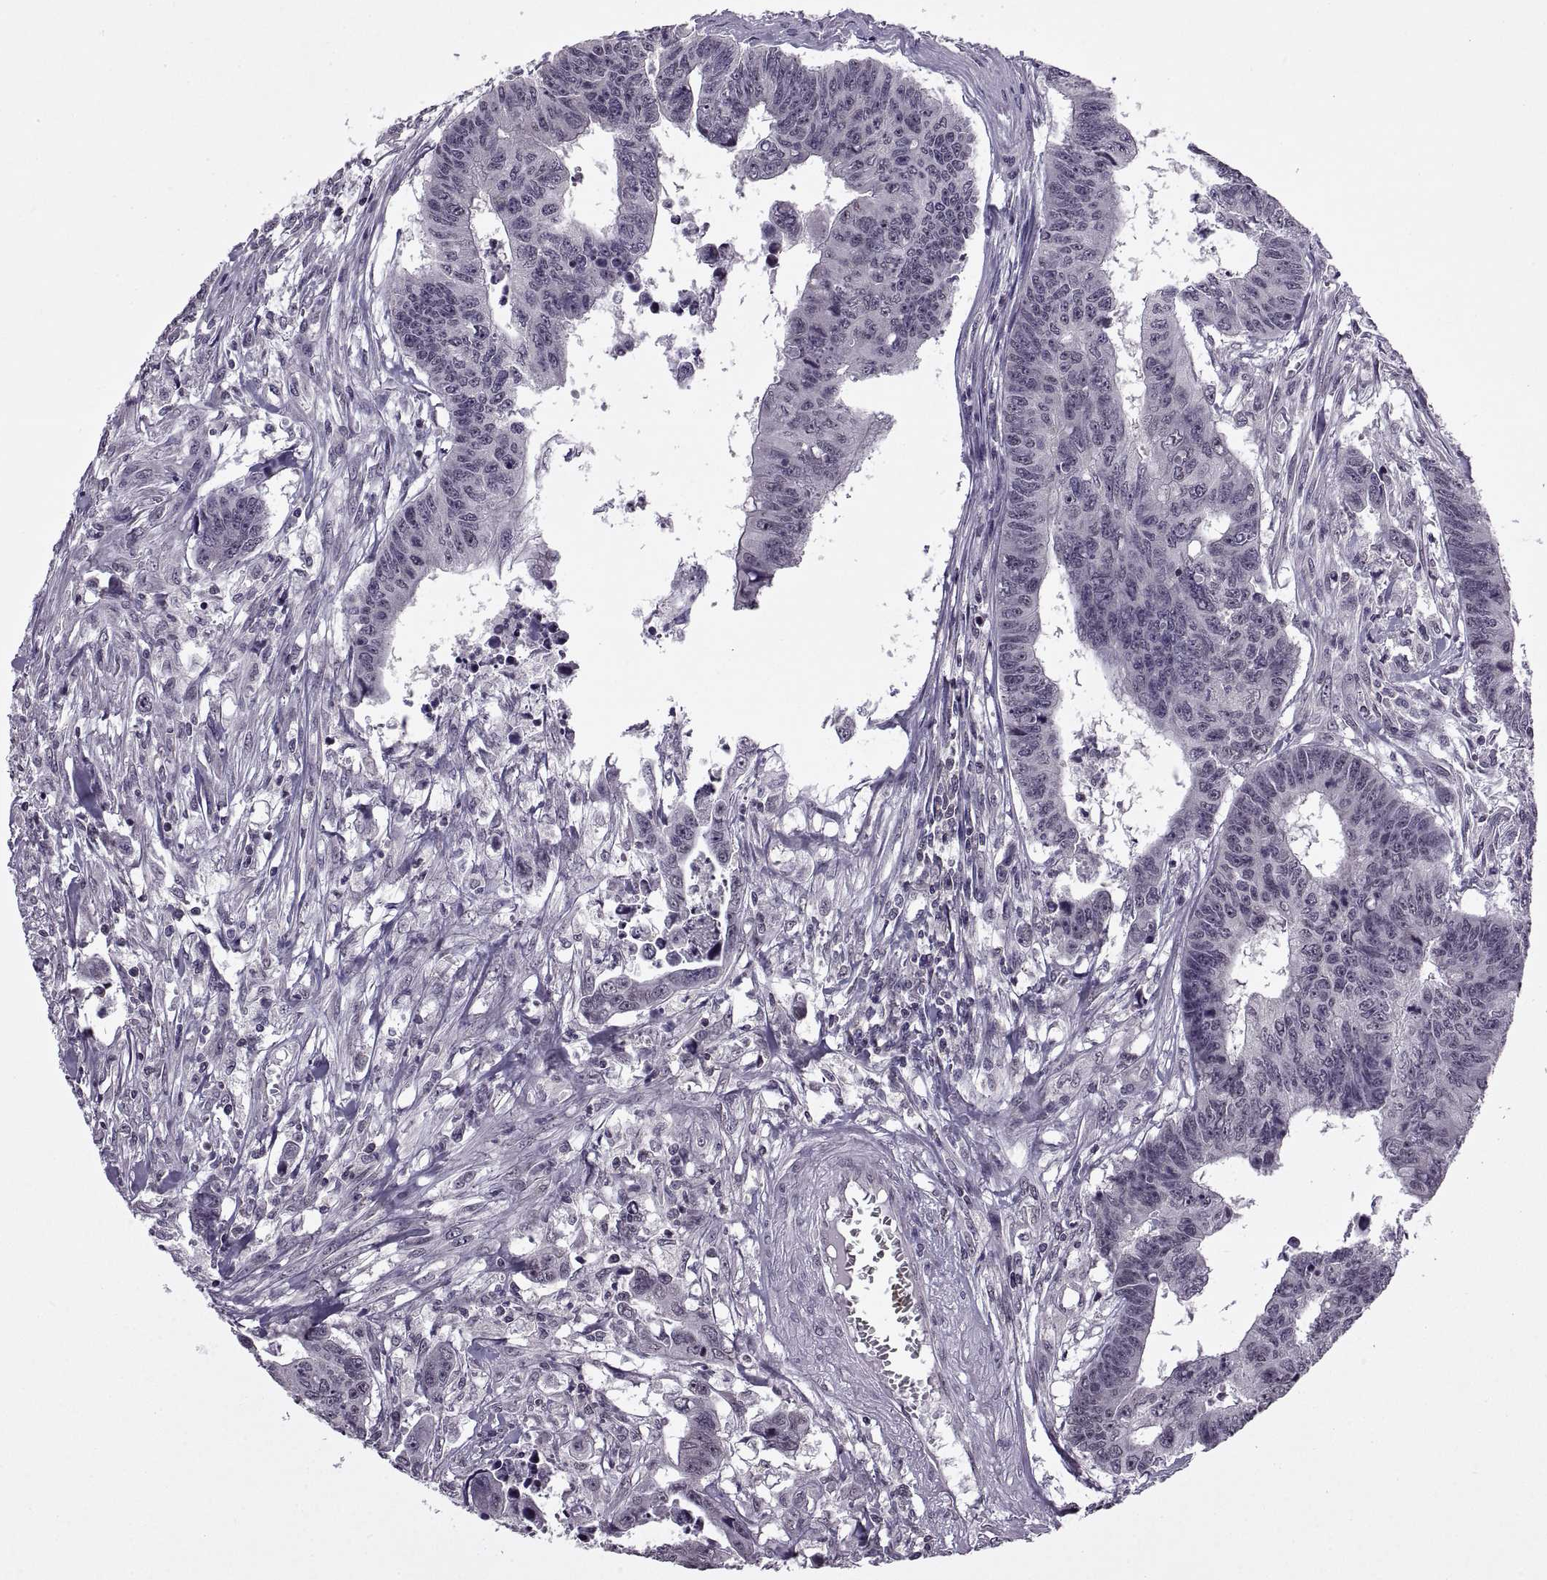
{"staining": {"intensity": "negative", "quantity": "none", "location": "none"}, "tissue": "colorectal cancer", "cell_type": "Tumor cells", "image_type": "cancer", "snomed": [{"axis": "morphology", "description": "Adenocarcinoma, NOS"}, {"axis": "topography", "description": "Rectum"}], "caption": "Human adenocarcinoma (colorectal) stained for a protein using IHC shows no staining in tumor cells.", "gene": "INTS3", "patient": {"sex": "female", "age": 85}}